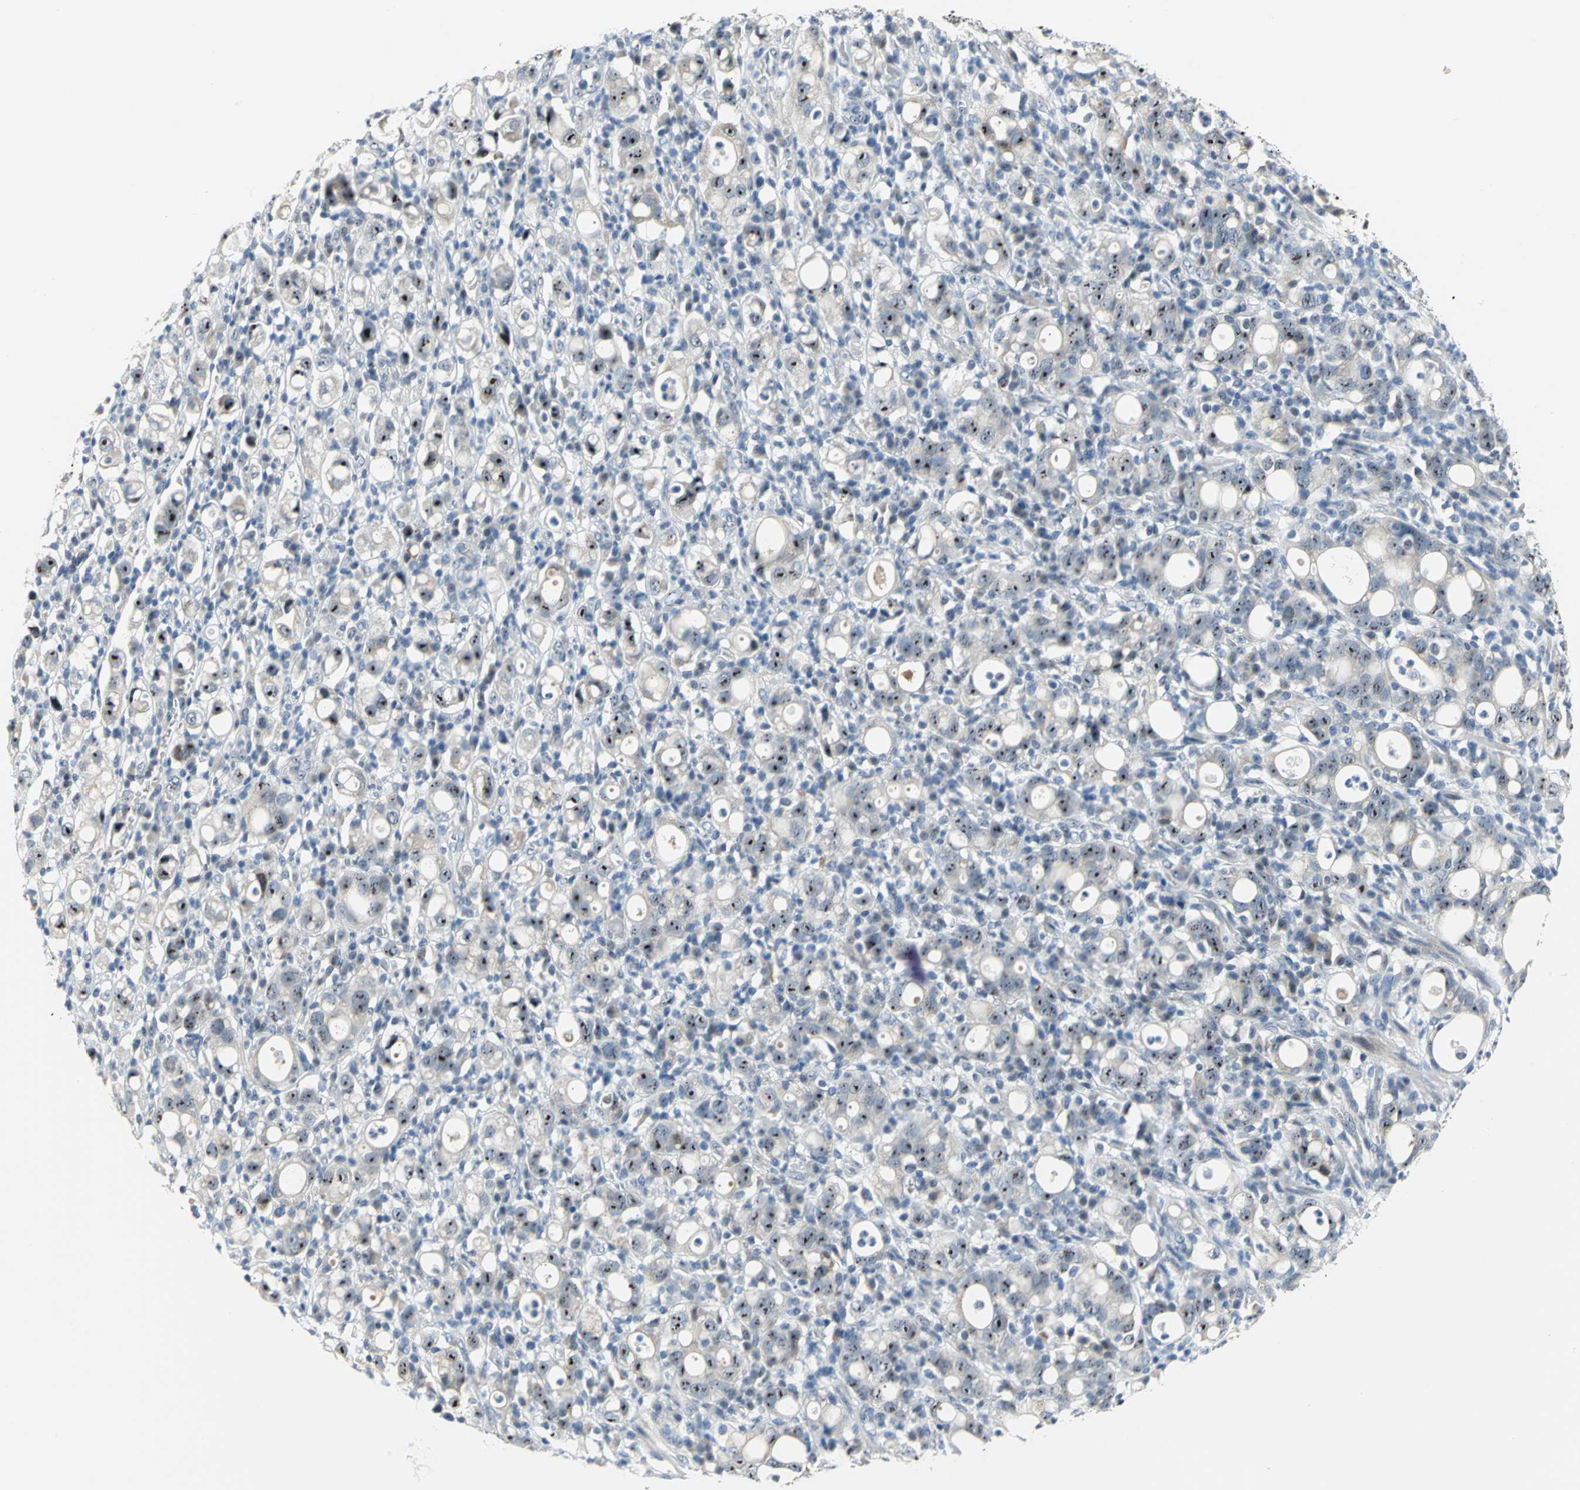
{"staining": {"intensity": "strong", "quantity": "25%-75%", "location": "nuclear"}, "tissue": "stomach cancer", "cell_type": "Tumor cells", "image_type": "cancer", "snomed": [{"axis": "morphology", "description": "Adenocarcinoma, NOS"}, {"axis": "topography", "description": "Stomach"}], "caption": "DAB immunohistochemical staining of stomach adenocarcinoma shows strong nuclear protein positivity in about 25%-75% of tumor cells. (Brightfield microscopy of DAB IHC at high magnification).", "gene": "MYBBP1A", "patient": {"sex": "female", "age": 75}}